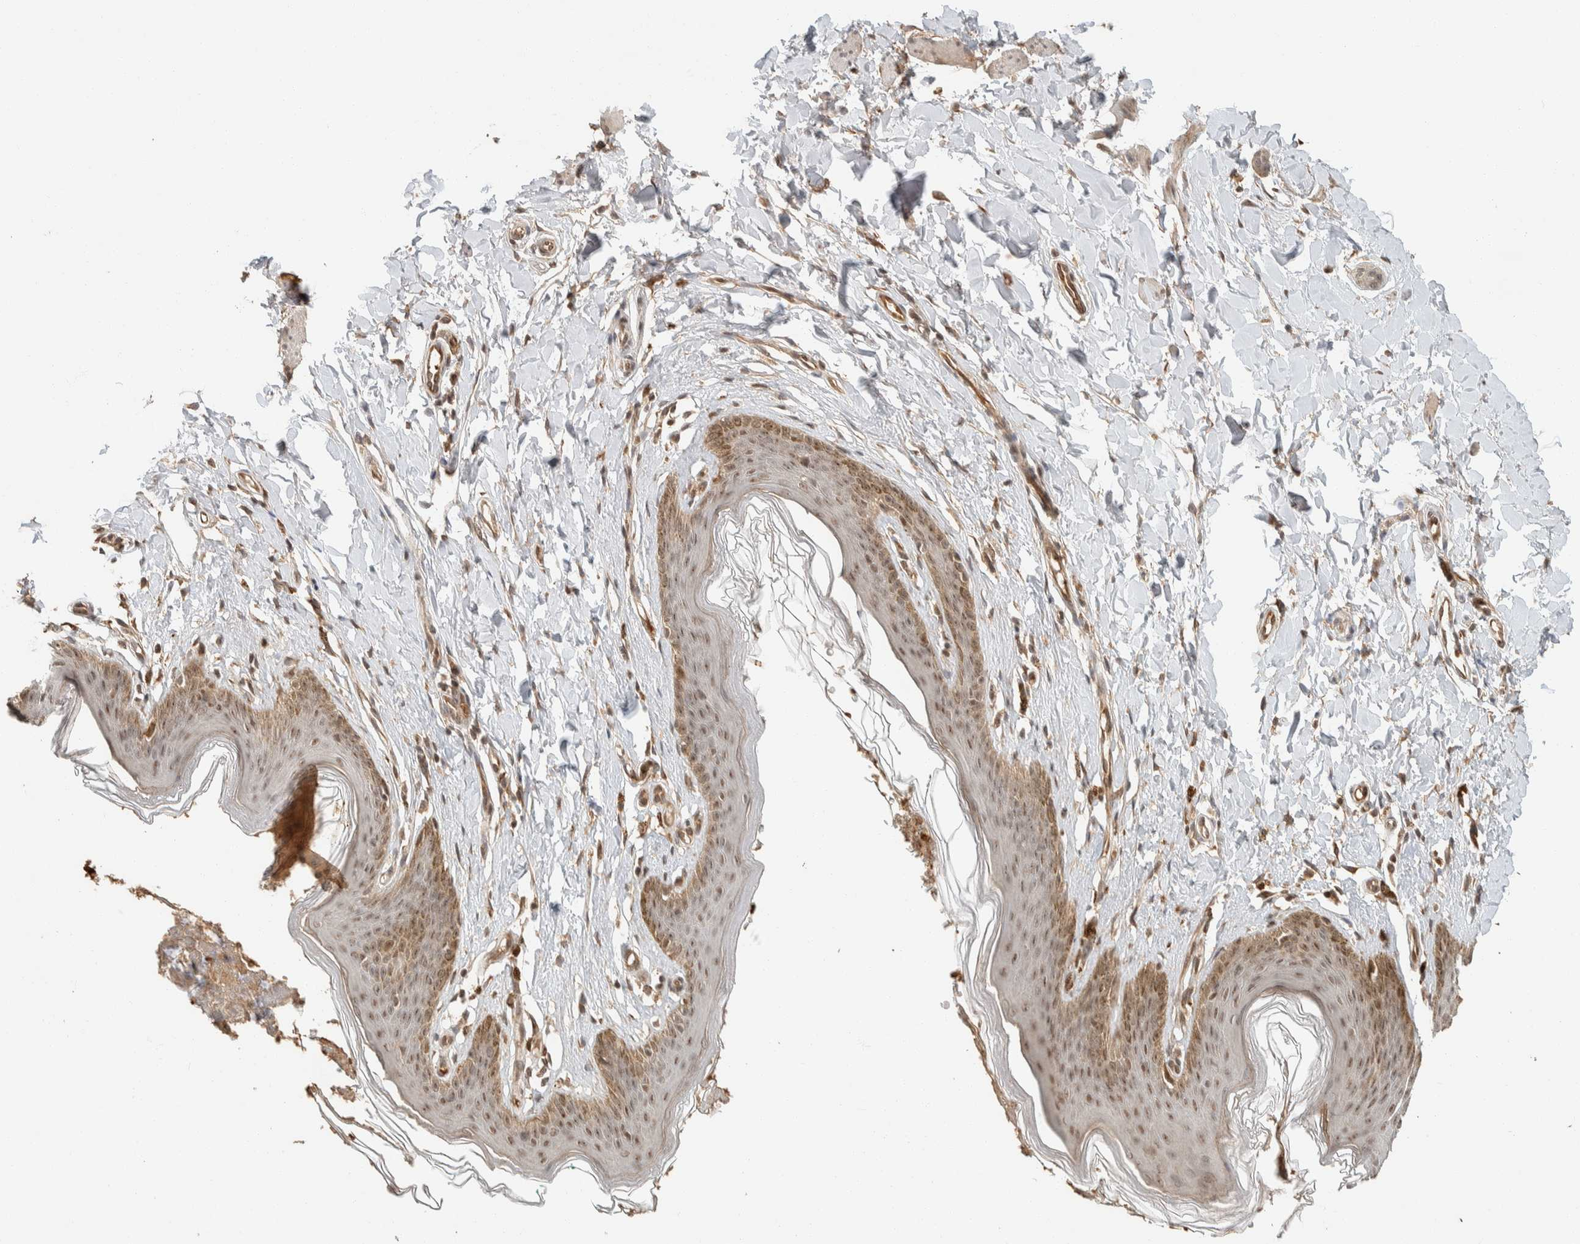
{"staining": {"intensity": "moderate", "quantity": ">75%", "location": "cytoplasmic/membranous,nuclear"}, "tissue": "skin", "cell_type": "Epidermal cells", "image_type": "normal", "snomed": [{"axis": "morphology", "description": "Normal tissue, NOS"}, {"axis": "topography", "description": "Vulva"}], "caption": "Moderate cytoplasmic/membranous,nuclear protein expression is appreciated in about >75% of epidermal cells in skin.", "gene": "ZBTB2", "patient": {"sex": "female", "age": 66}}